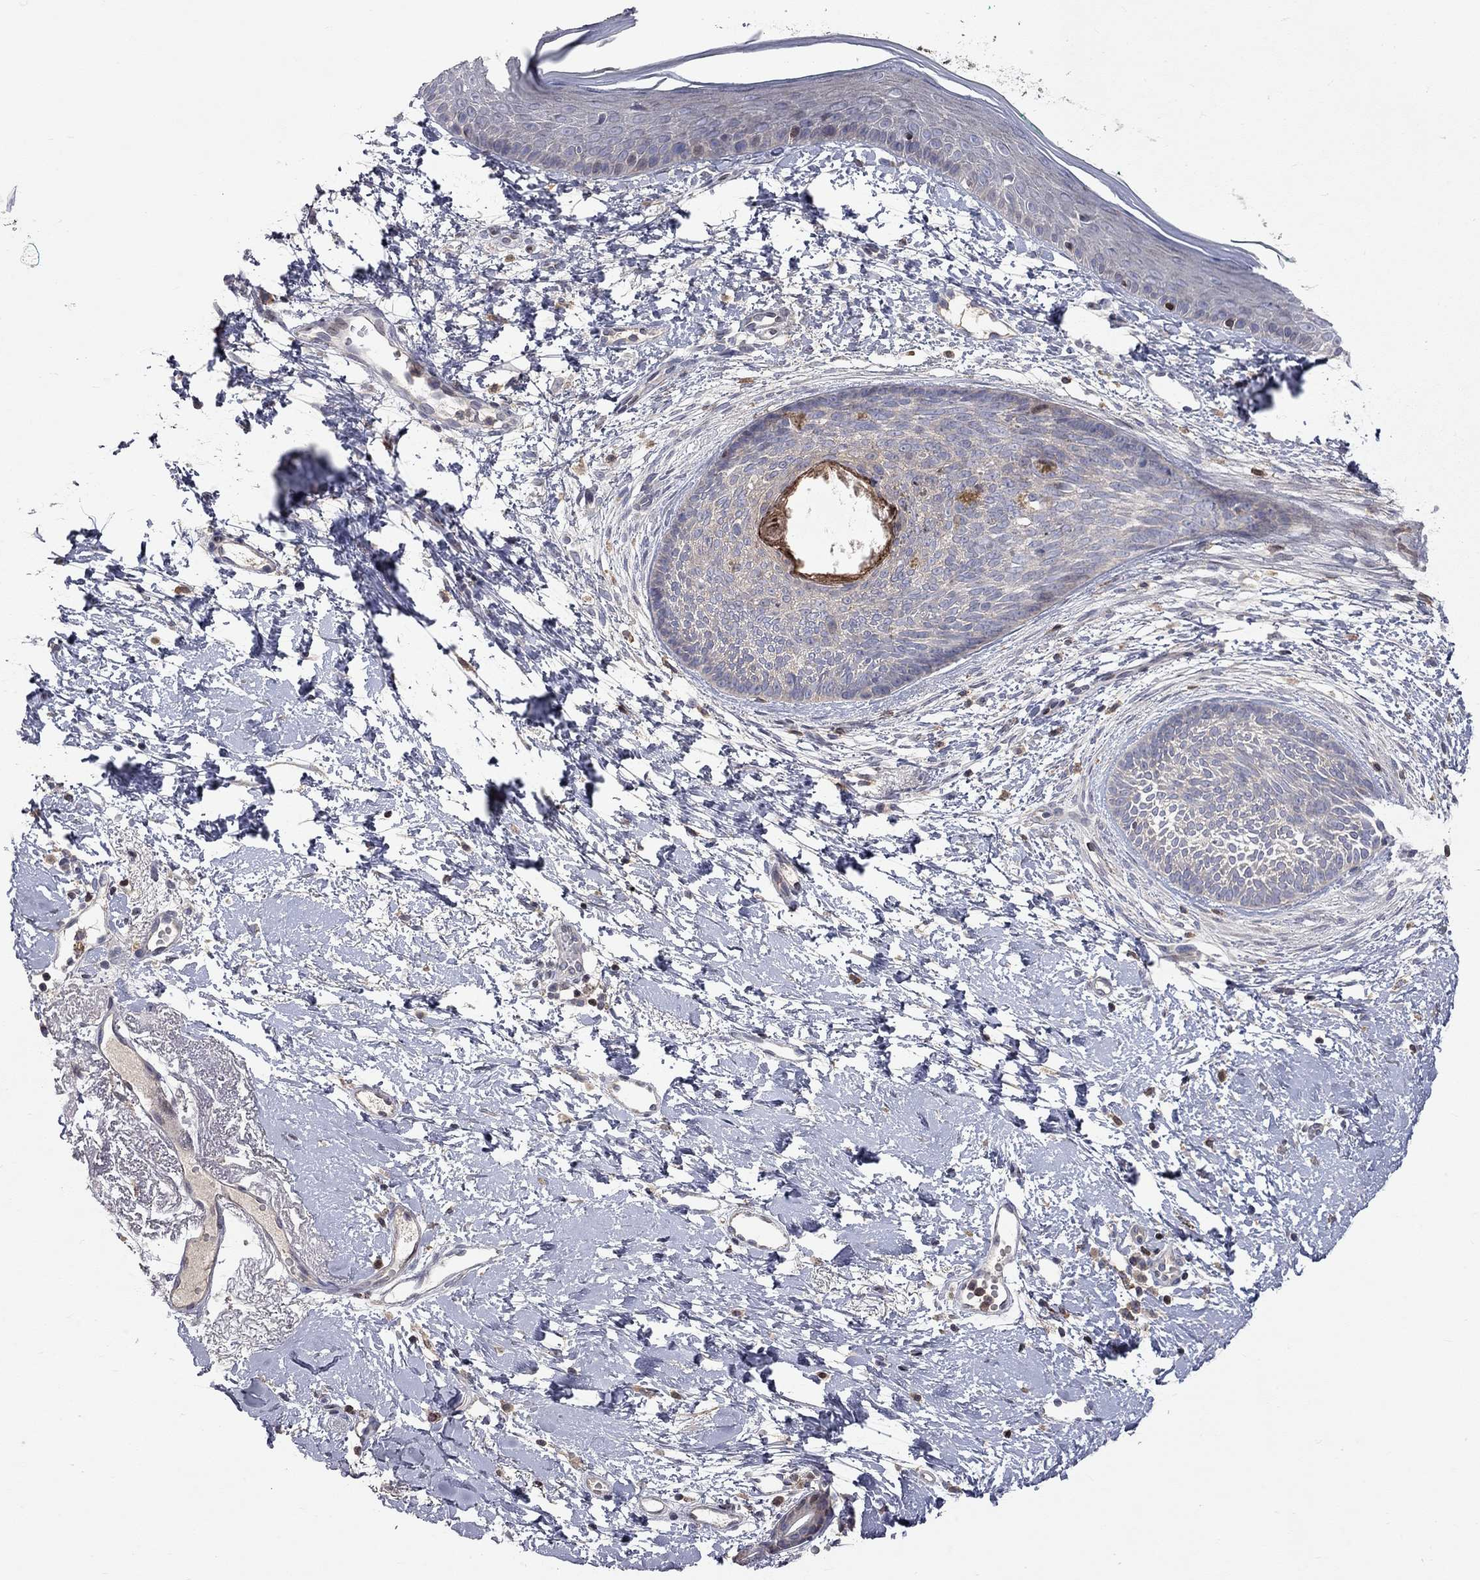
{"staining": {"intensity": "negative", "quantity": "none", "location": "none"}, "tissue": "skin cancer", "cell_type": "Tumor cells", "image_type": "cancer", "snomed": [{"axis": "morphology", "description": "Normal tissue, NOS"}, {"axis": "morphology", "description": "Basal cell carcinoma"}, {"axis": "topography", "description": "Skin"}], "caption": "Protein analysis of skin basal cell carcinoma demonstrates no significant expression in tumor cells. (DAB IHC, high magnification).", "gene": "ERN2", "patient": {"sex": "male", "age": 84}}